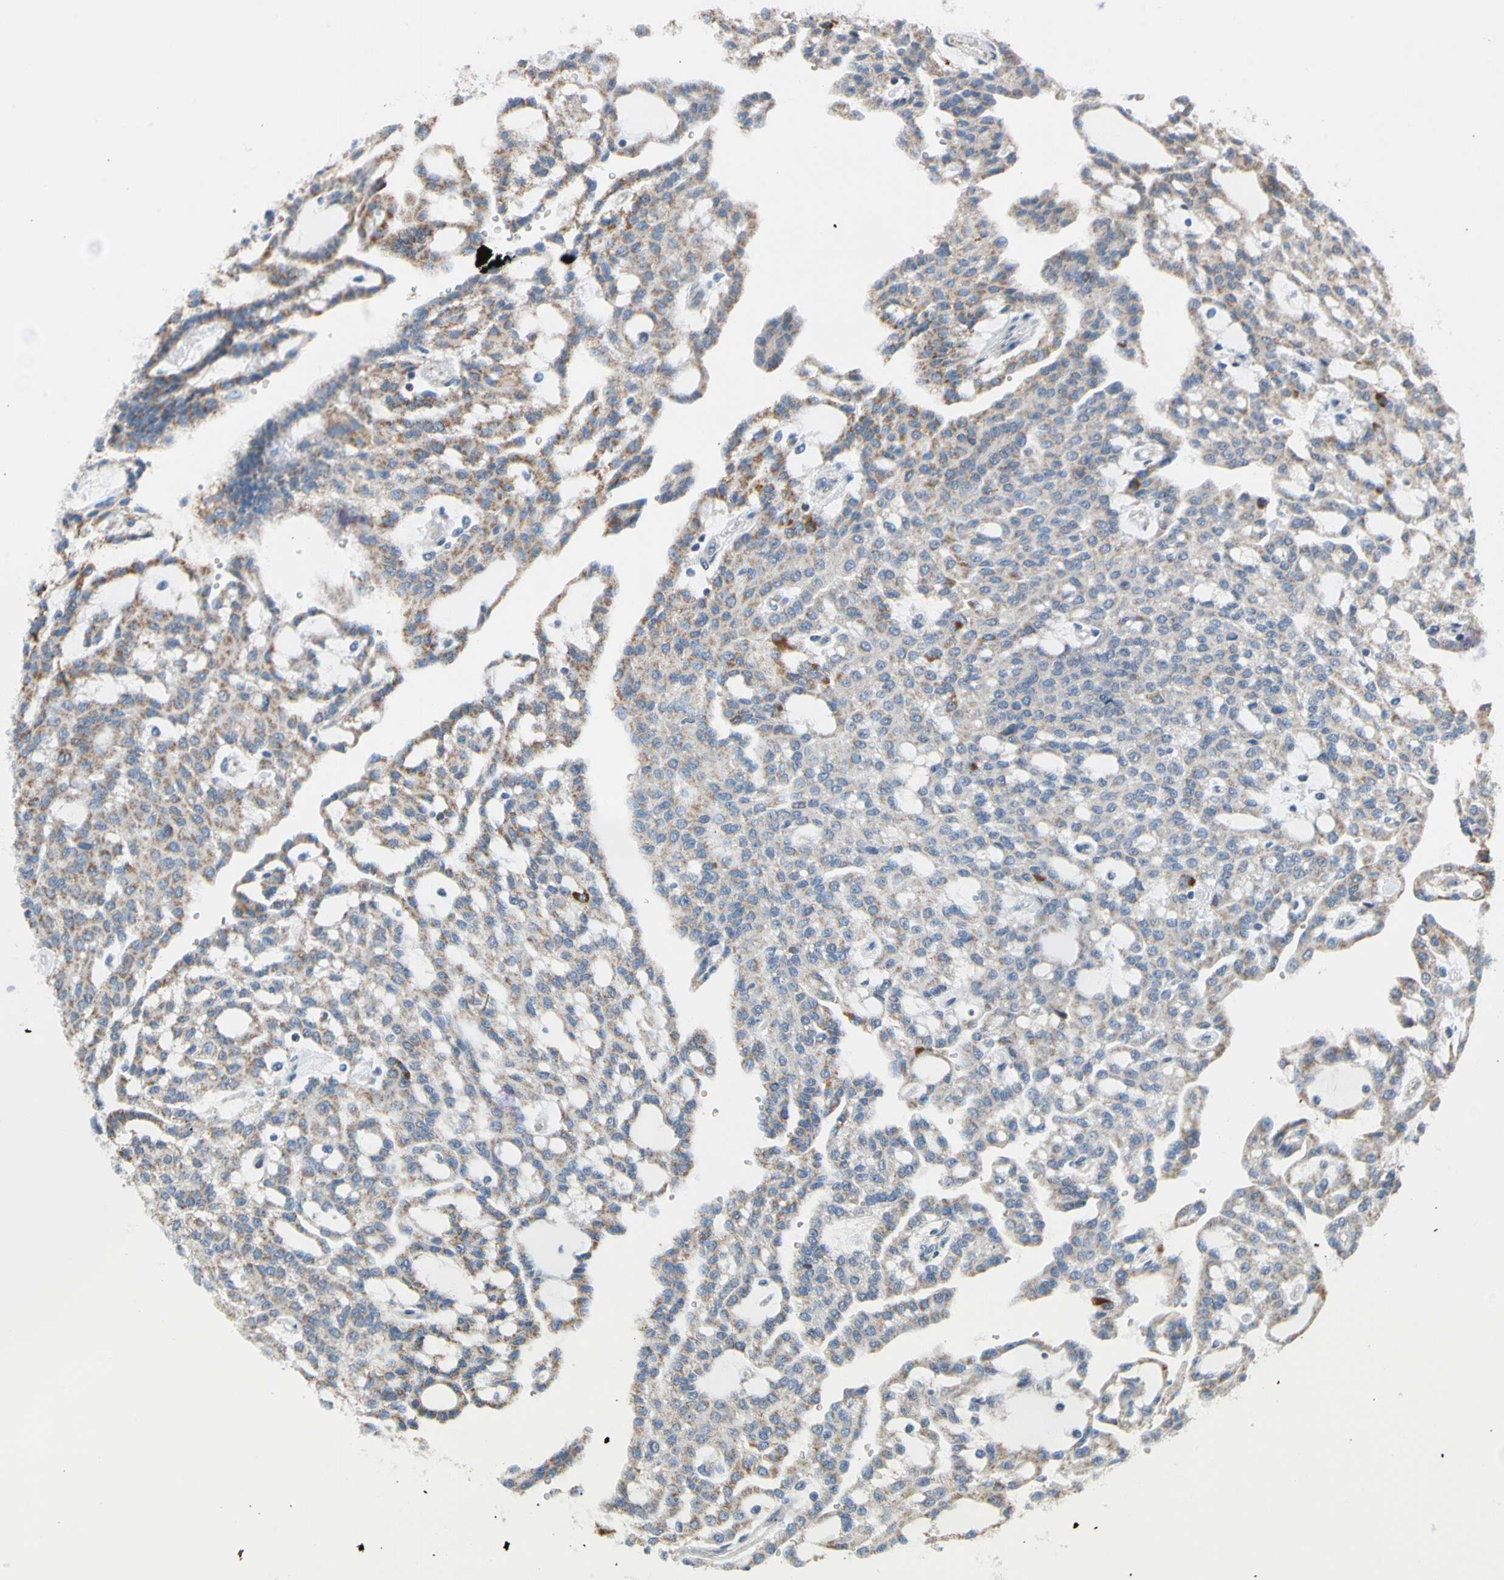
{"staining": {"intensity": "weak", "quantity": ">75%", "location": "cytoplasmic/membranous"}, "tissue": "renal cancer", "cell_type": "Tumor cells", "image_type": "cancer", "snomed": [{"axis": "morphology", "description": "Adenocarcinoma, NOS"}, {"axis": "topography", "description": "Kidney"}], "caption": "Tumor cells display weak cytoplasmic/membranous expression in approximately >75% of cells in renal cancer.", "gene": "KHDC4", "patient": {"sex": "male", "age": 63}}